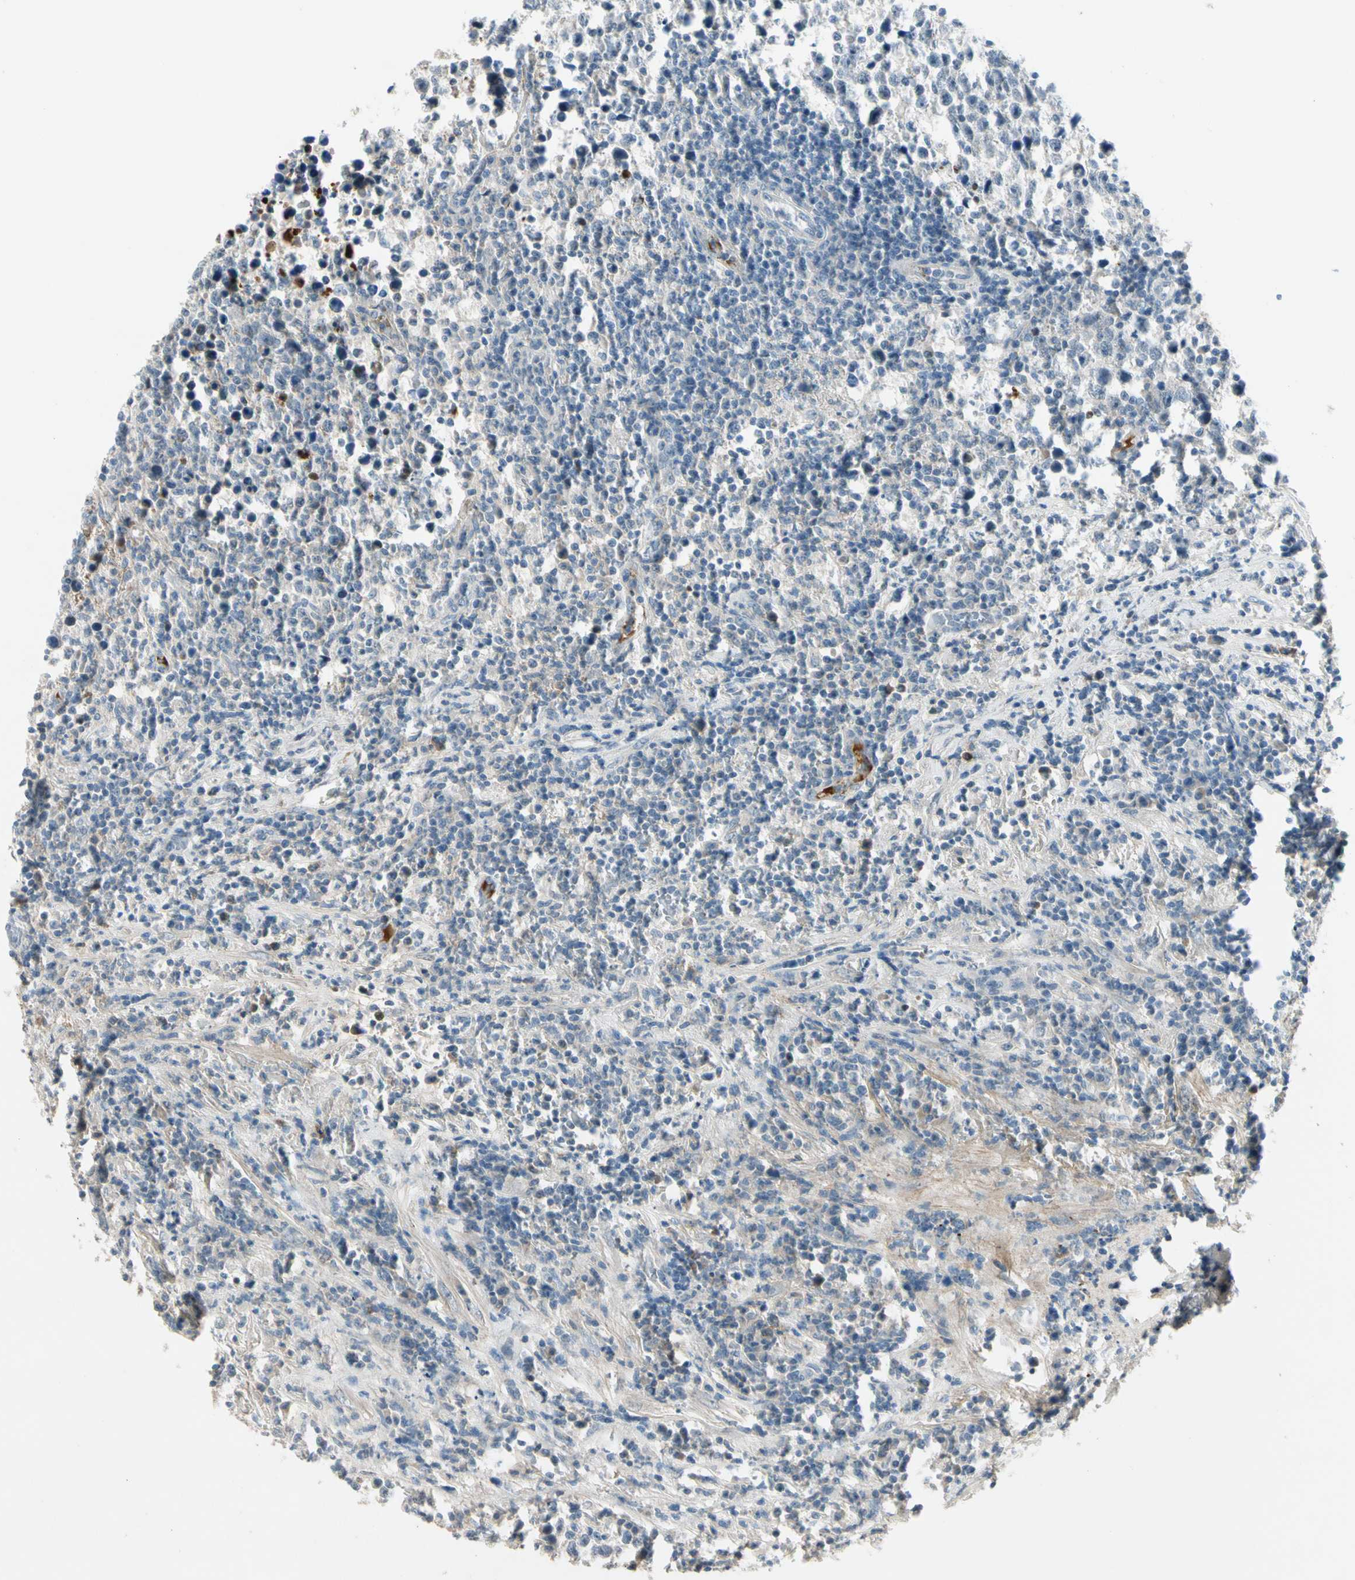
{"staining": {"intensity": "negative", "quantity": "none", "location": "none"}, "tissue": "testis cancer", "cell_type": "Tumor cells", "image_type": "cancer", "snomed": [{"axis": "morphology", "description": "Seminoma, NOS"}, {"axis": "topography", "description": "Testis"}], "caption": "This is a photomicrograph of immunohistochemistry (IHC) staining of testis seminoma, which shows no positivity in tumor cells.", "gene": "SERPIND1", "patient": {"sex": "male", "age": 43}}